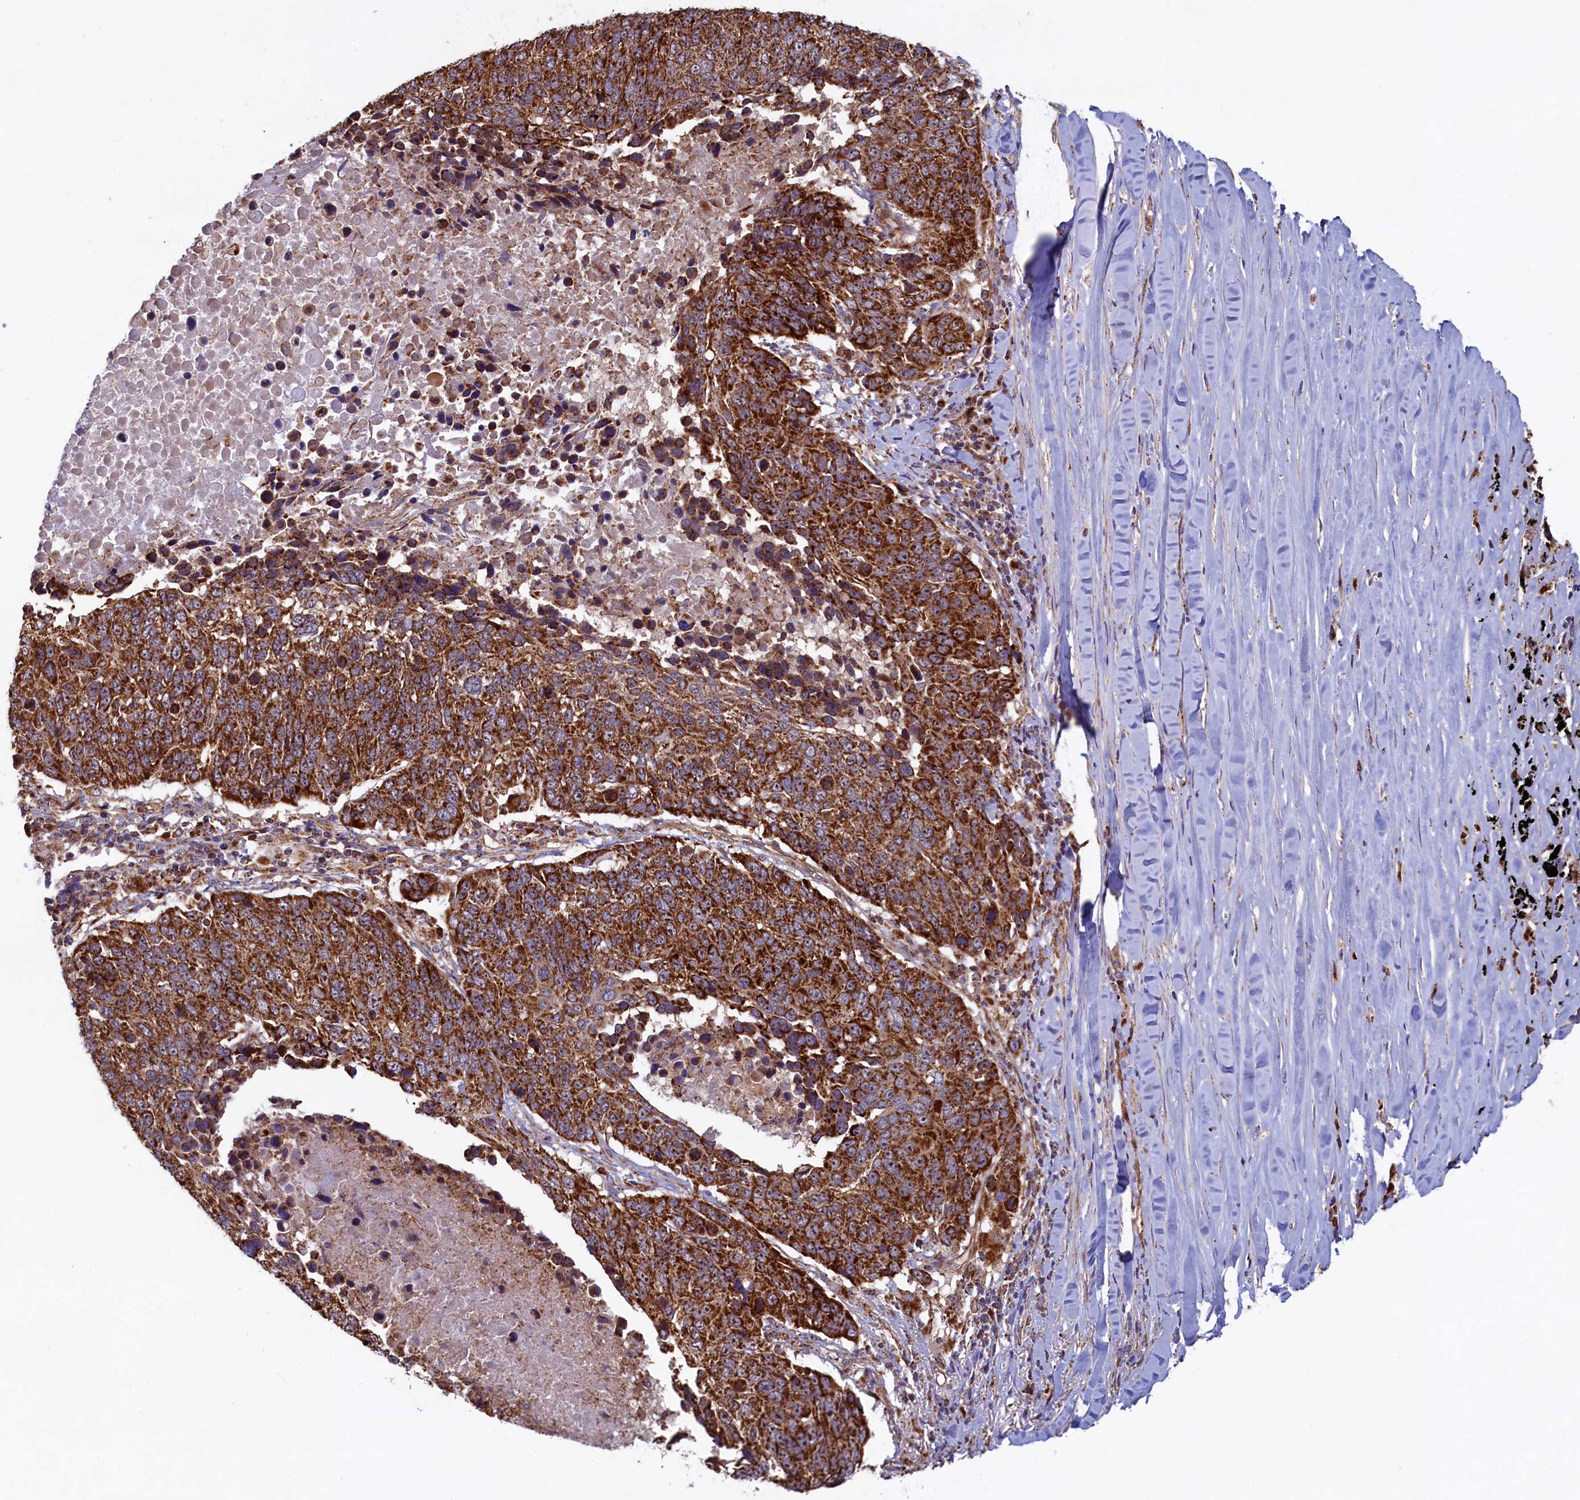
{"staining": {"intensity": "strong", "quantity": ">75%", "location": "cytoplasmic/membranous"}, "tissue": "lung cancer", "cell_type": "Tumor cells", "image_type": "cancer", "snomed": [{"axis": "morphology", "description": "Normal tissue, NOS"}, {"axis": "morphology", "description": "Squamous cell carcinoma, NOS"}, {"axis": "topography", "description": "Lymph node"}, {"axis": "topography", "description": "Lung"}], "caption": "A high-resolution image shows immunohistochemistry (IHC) staining of squamous cell carcinoma (lung), which exhibits strong cytoplasmic/membranous positivity in about >75% of tumor cells.", "gene": "UBE3B", "patient": {"sex": "male", "age": 66}}